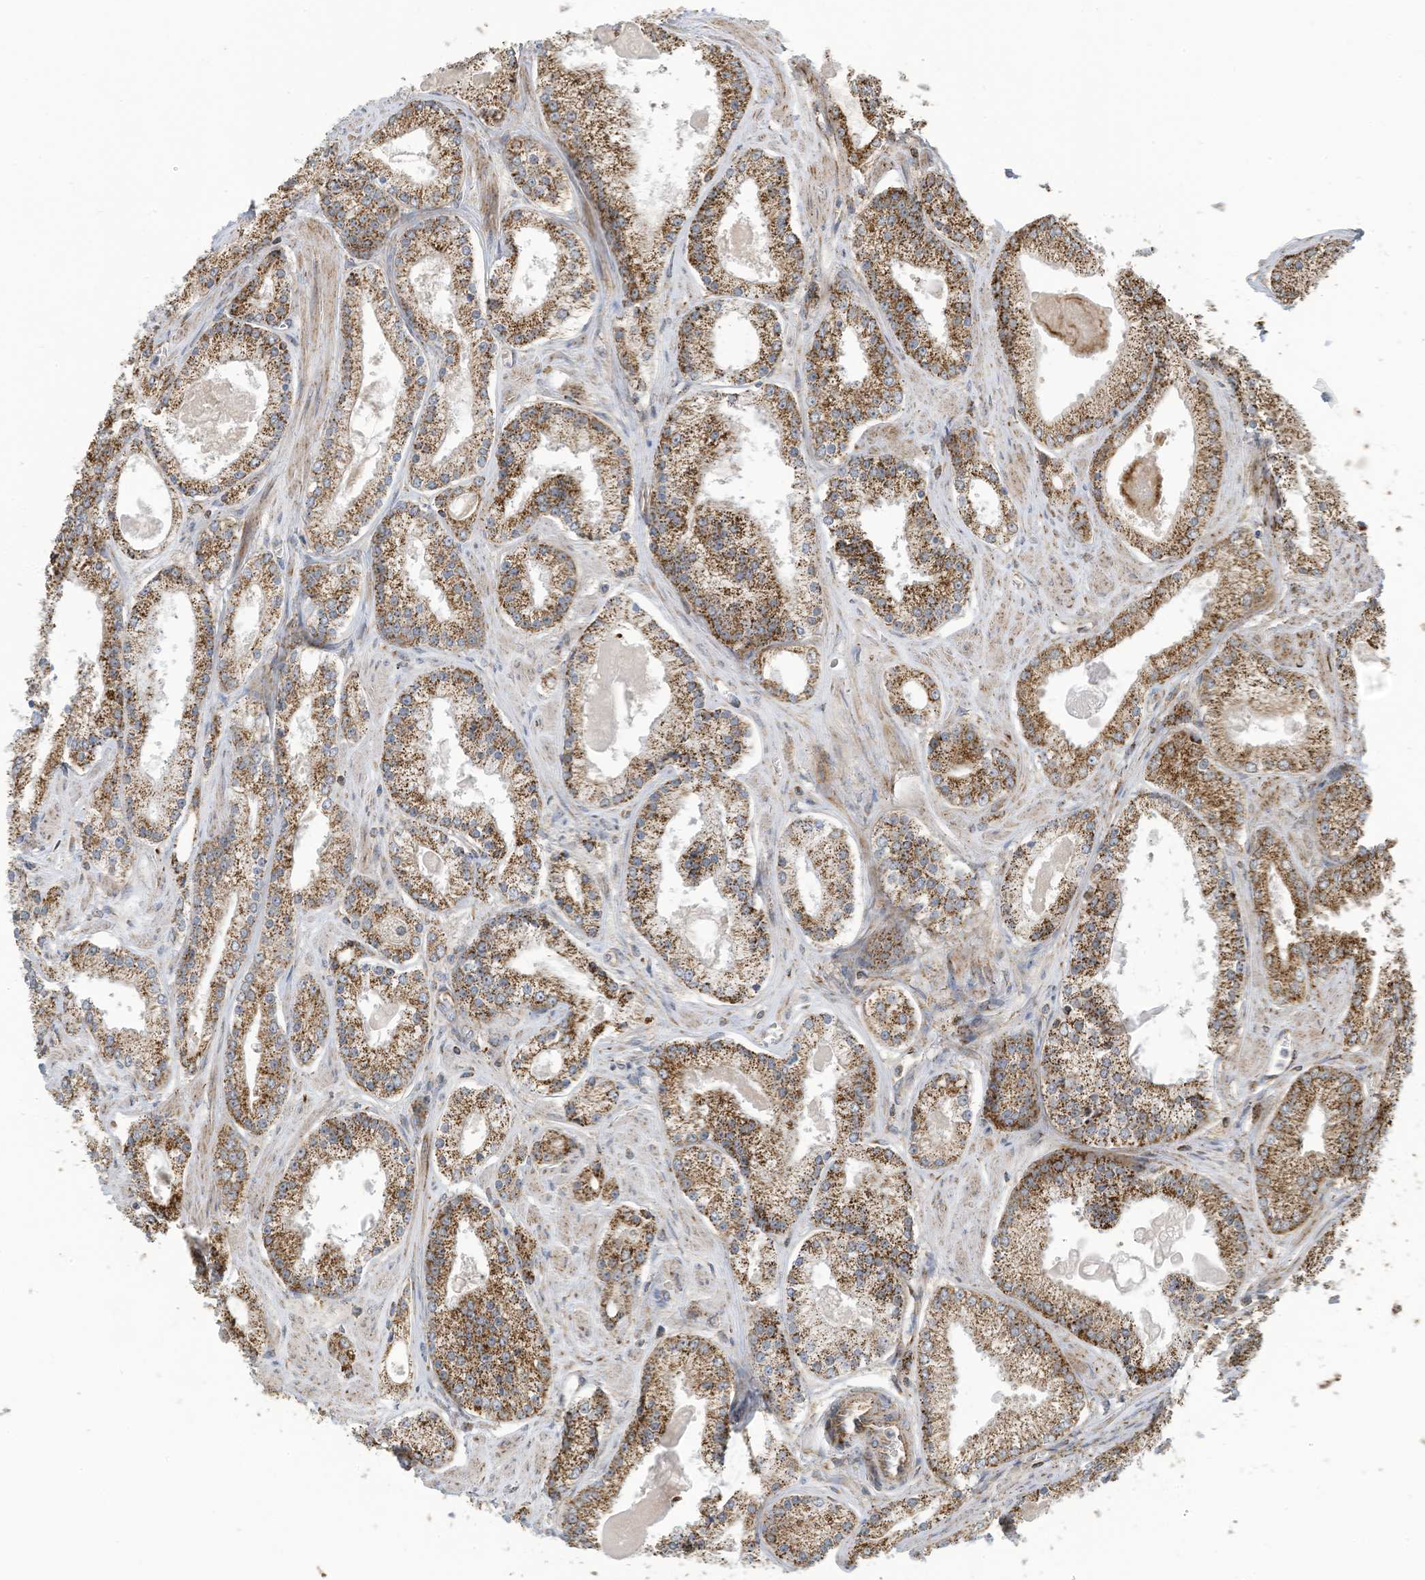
{"staining": {"intensity": "moderate", "quantity": ">75%", "location": "cytoplasmic/membranous"}, "tissue": "prostate cancer", "cell_type": "Tumor cells", "image_type": "cancer", "snomed": [{"axis": "morphology", "description": "Adenocarcinoma, Low grade"}, {"axis": "topography", "description": "Prostate"}], "caption": "Prostate adenocarcinoma (low-grade) stained with IHC displays moderate cytoplasmic/membranous positivity in approximately >75% of tumor cells.", "gene": "COX10", "patient": {"sex": "male", "age": 54}}